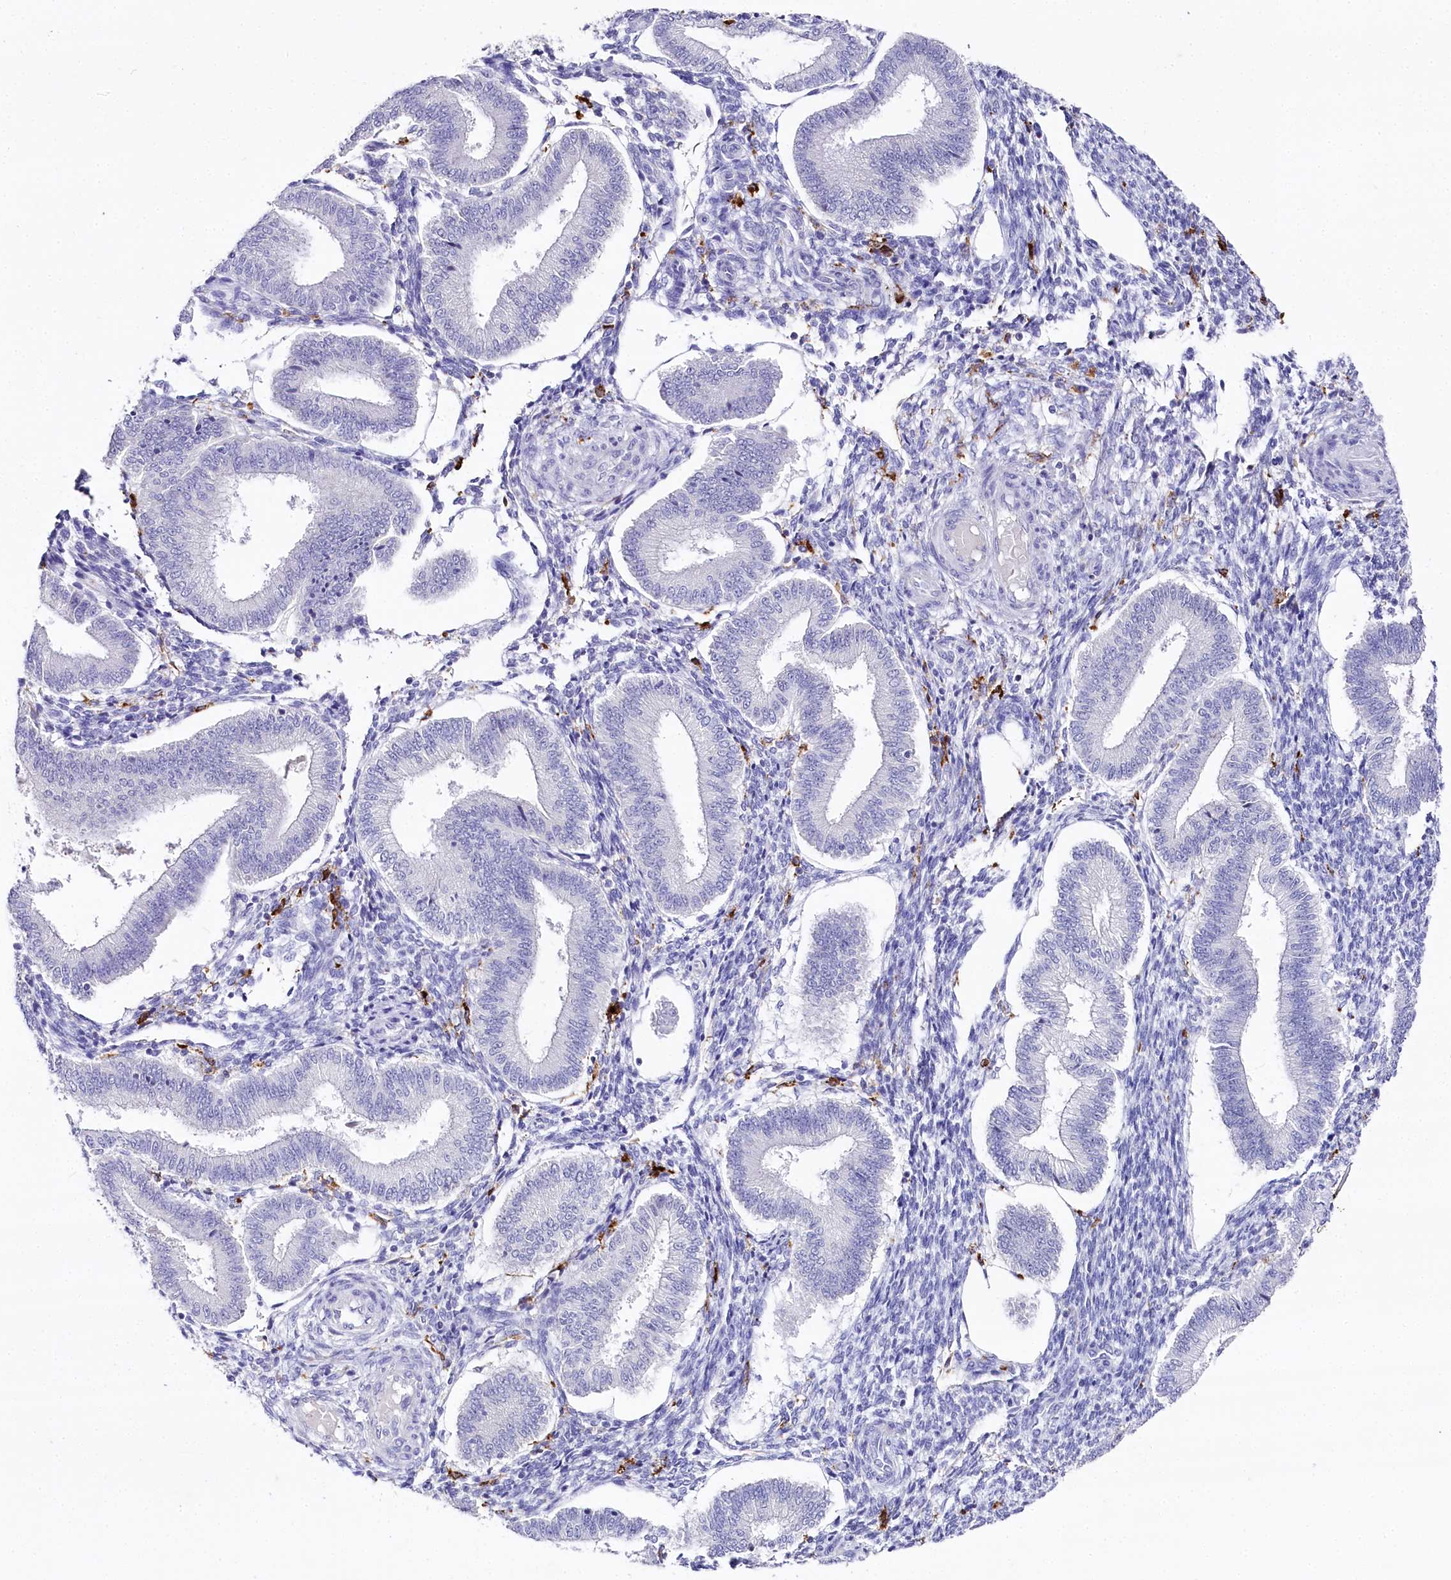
{"staining": {"intensity": "negative", "quantity": "none", "location": "none"}, "tissue": "endometrium", "cell_type": "Cells in endometrial stroma", "image_type": "normal", "snomed": [{"axis": "morphology", "description": "Normal tissue, NOS"}, {"axis": "topography", "description": "Endometrium"}], "caption": "An IHC micrograph of normal endometrium is shown. There is no staining in cells in endometrial stroma of endometrium.", "gene": "CLEC4M", "patient": {"sex": "female", "age": 39}}